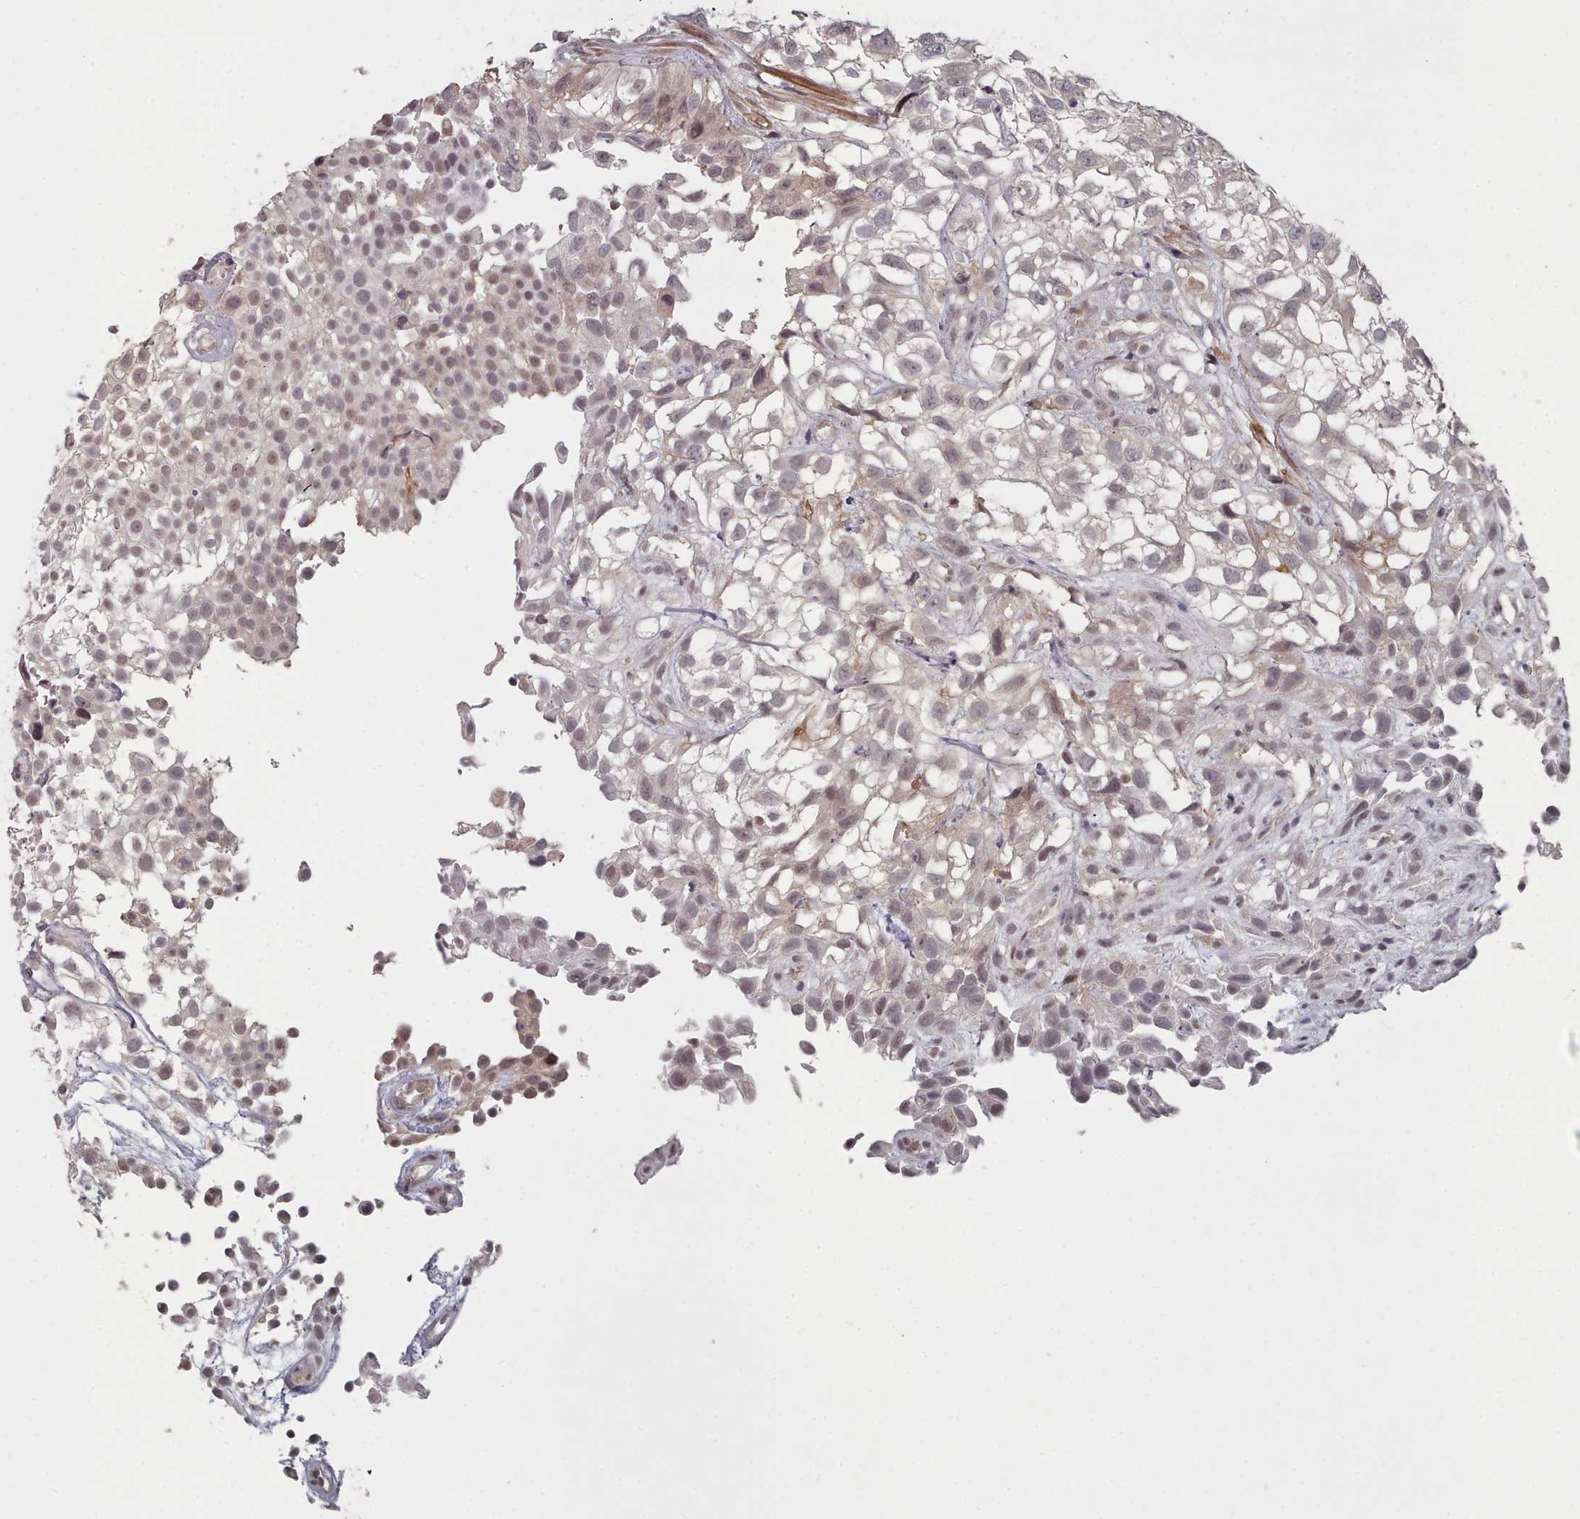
{"staining": {"intensity": "weak", "quantity": "25%-75%", "location": "cytoplasmic/membranous,nuclear"}, "tissue": "urothelial cancer", "cell_type": "Tumor cells", "image_type": "cancer", "snomed": [{"axis": "morphology", "description": "Urothelial carcinoma, High grade"}, {"axis": "topography", "description": "Urinary bladder"}], "caption": "Human urothelial cancer stained with a brown dye displays weak cytoplasmic/membranous and nuclear positive positivity in approximately 25%-75% of tumor cells.", "gene": "HYAL3", "patient": {"sex": "male", "age": 56}}